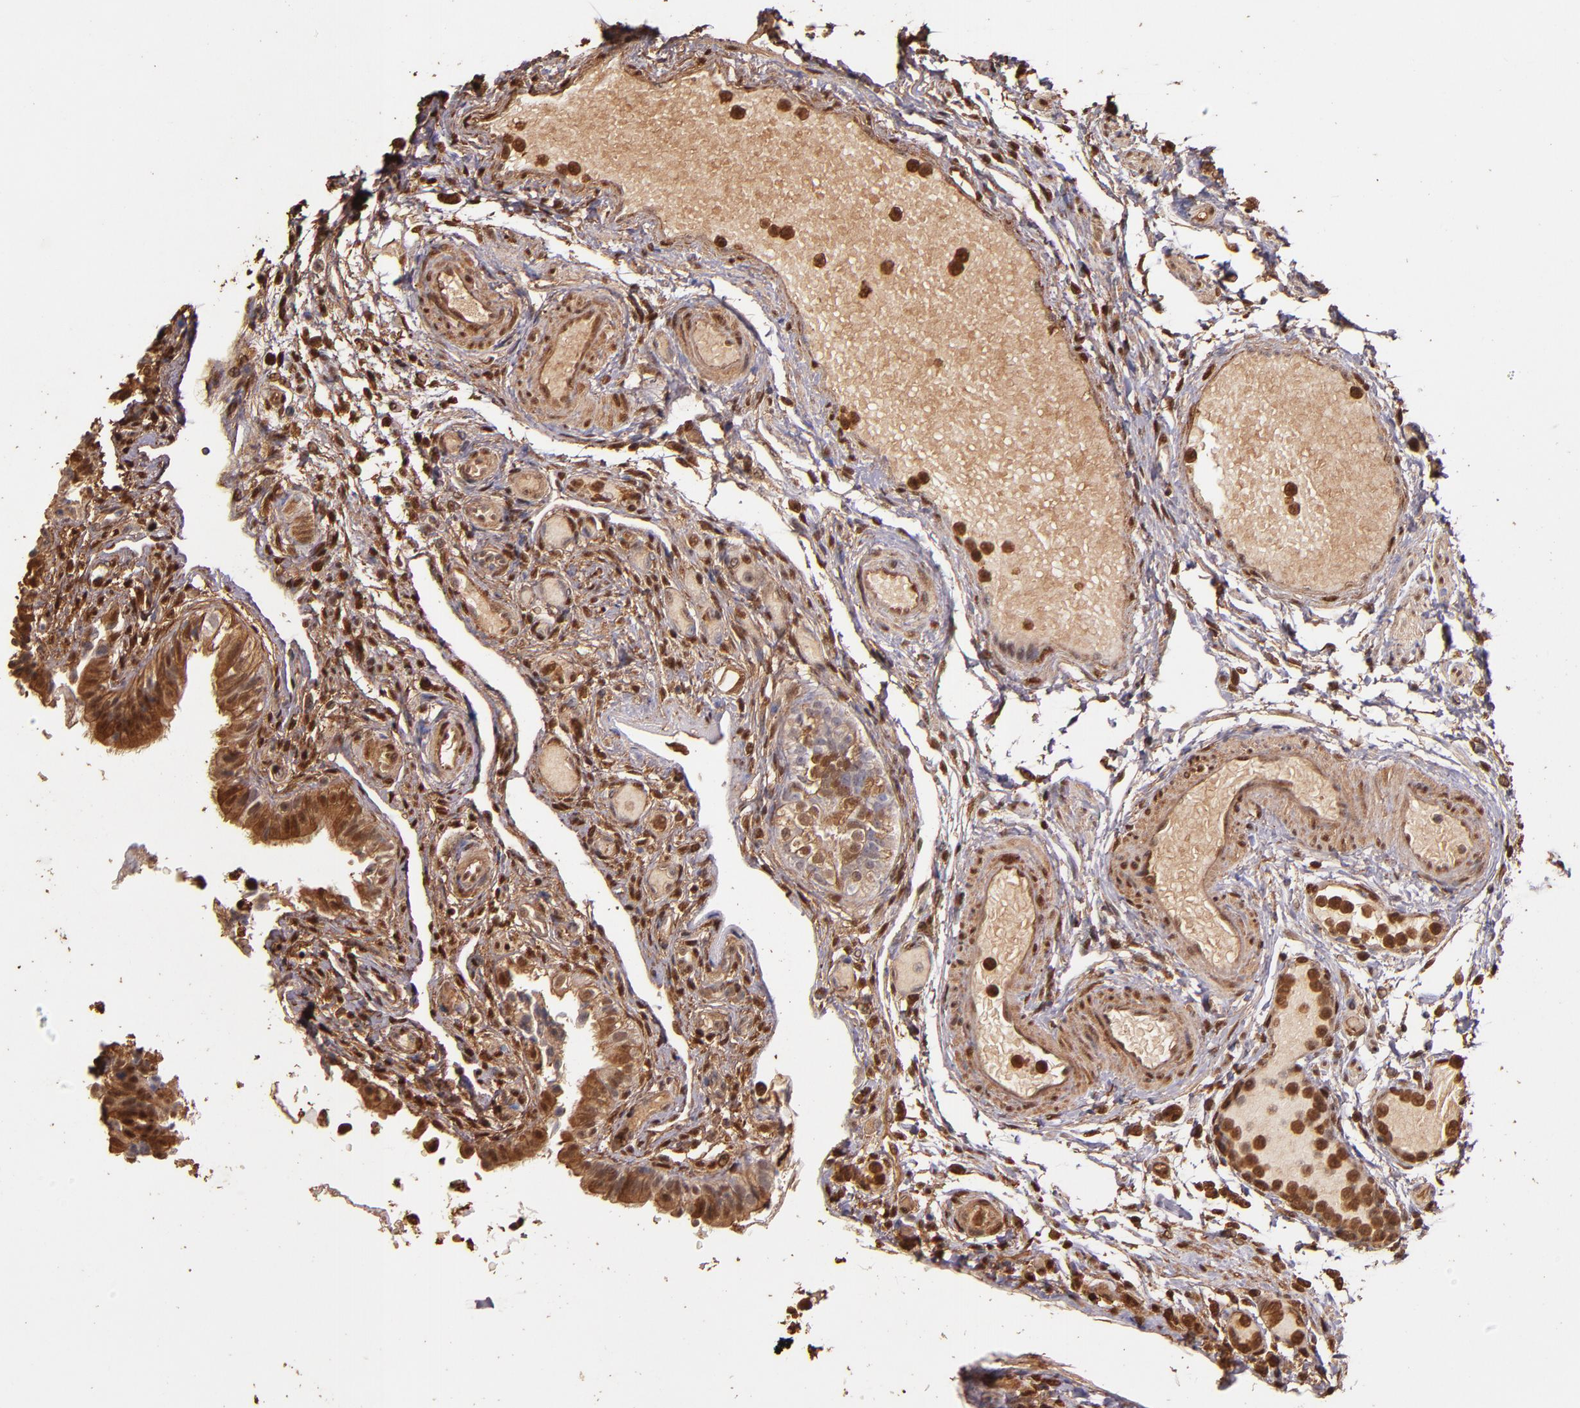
{"staining": {"intensity": "moderate", "quantity": "25%-75%", "location": "cytoplasmic/membranous,nuclear"}, "tissue": "fallopian tube", "cell_type": "Glandular cells", "image_type": "normal", "snomed": [{"axis": "morphology", "description": "Normal tissue, NOS"}, {"axis": "morphology", "description": "Dermoid, NOS"}, {"axis": "topography", "description": "Fallopian tube"}], "caption": "About 25%-75% of glandular cells in unremarkable fallopian tube demonstrate moderate cytoplasmic/membranous,nuclear protein staining as visualized by brown immunohistochemical staining.", "gene": "S100A6", "patient": {"sex": "female", "age": 33}}